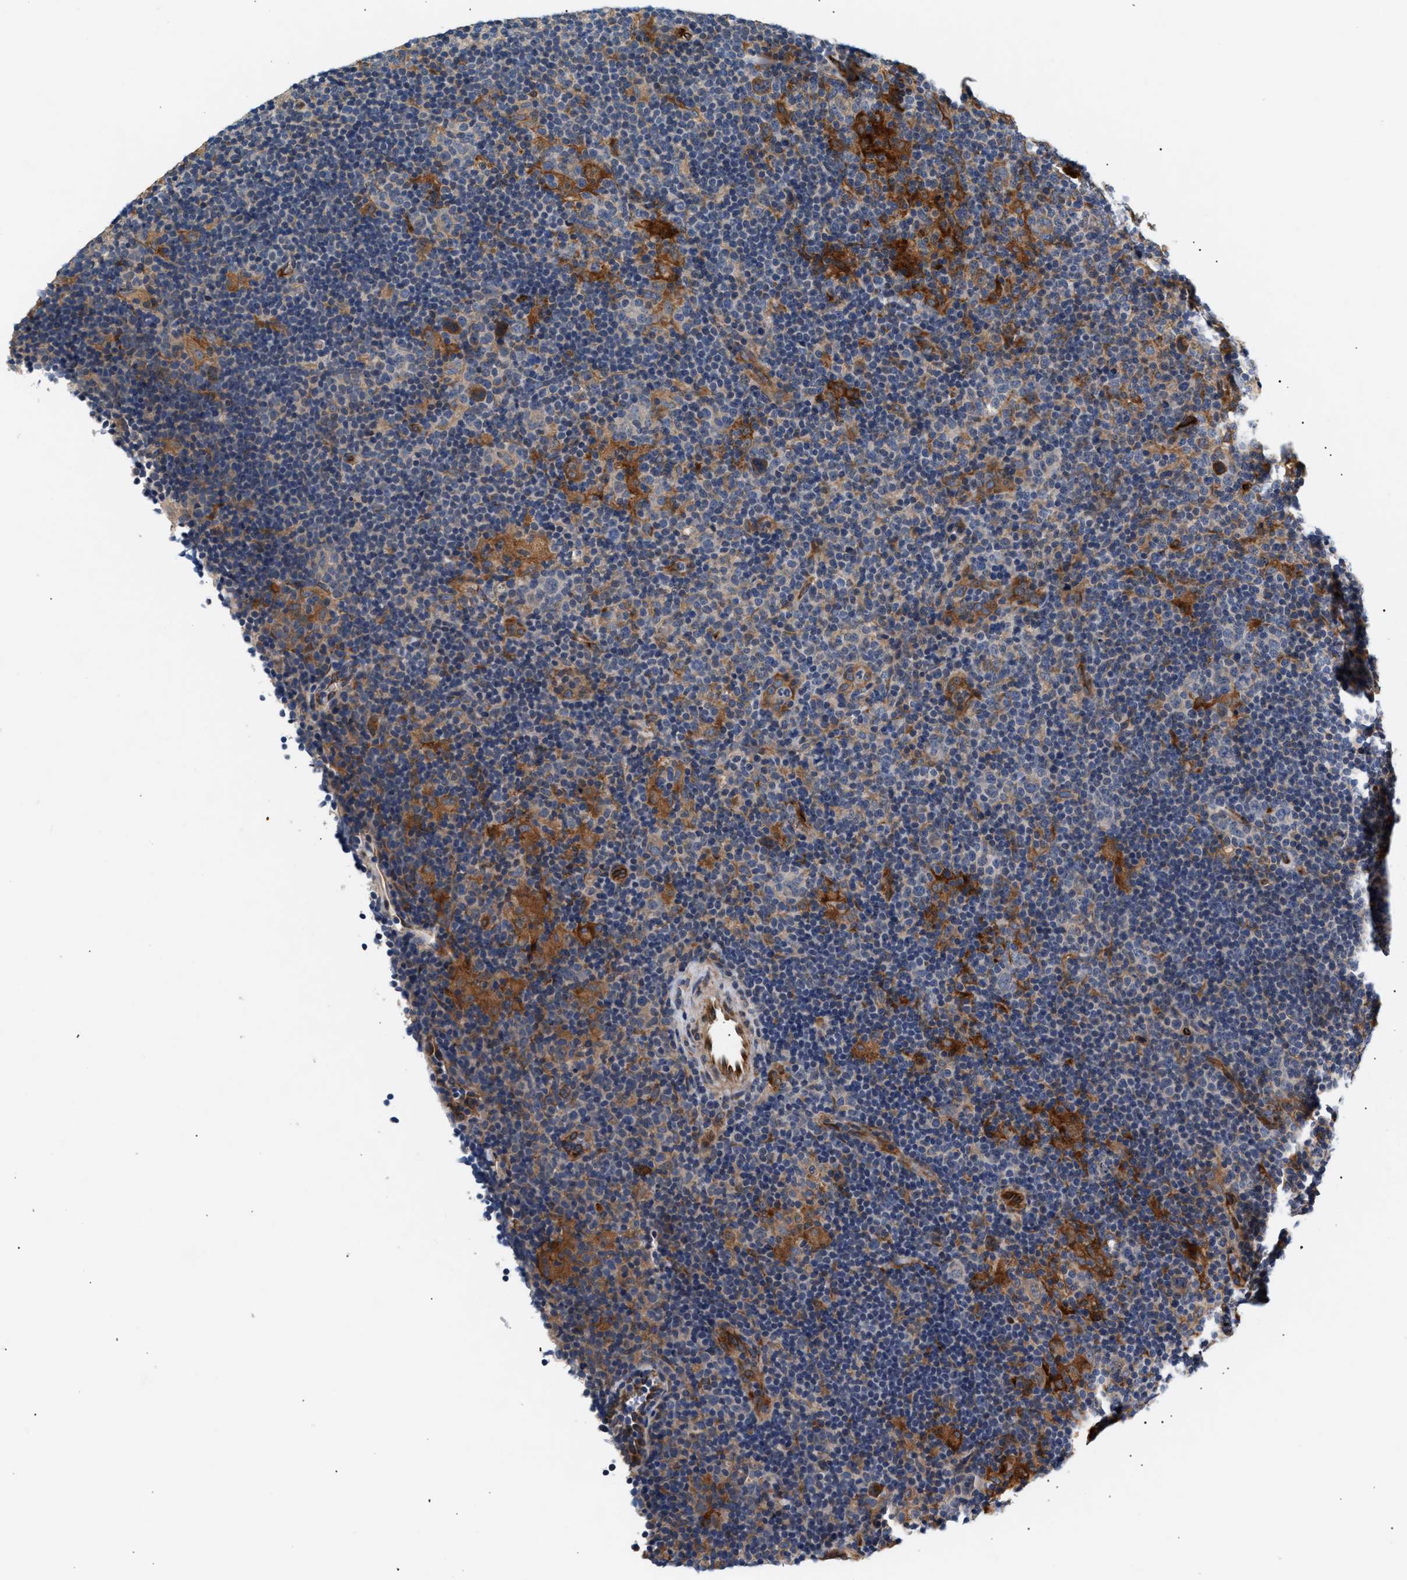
{"staining": {"intensity": "moderate", "quantity": "<25%", "location": "cytoplasmic/membranous"}, "tissue": "lymphoma", "cell_type": "Tumor cells", "image_type": "cancer", "snomed": [{"axis": "morphology", "description": "Hodgkin's disease, NOS"}, {"axis": "topography", "description": "Lymph node"}], "caption": "Lymphoma stained with a protein marker shows moderate staining in tumor cells.", "gene": "IFT74", "patient": {"sex": "female", "age": 57}}